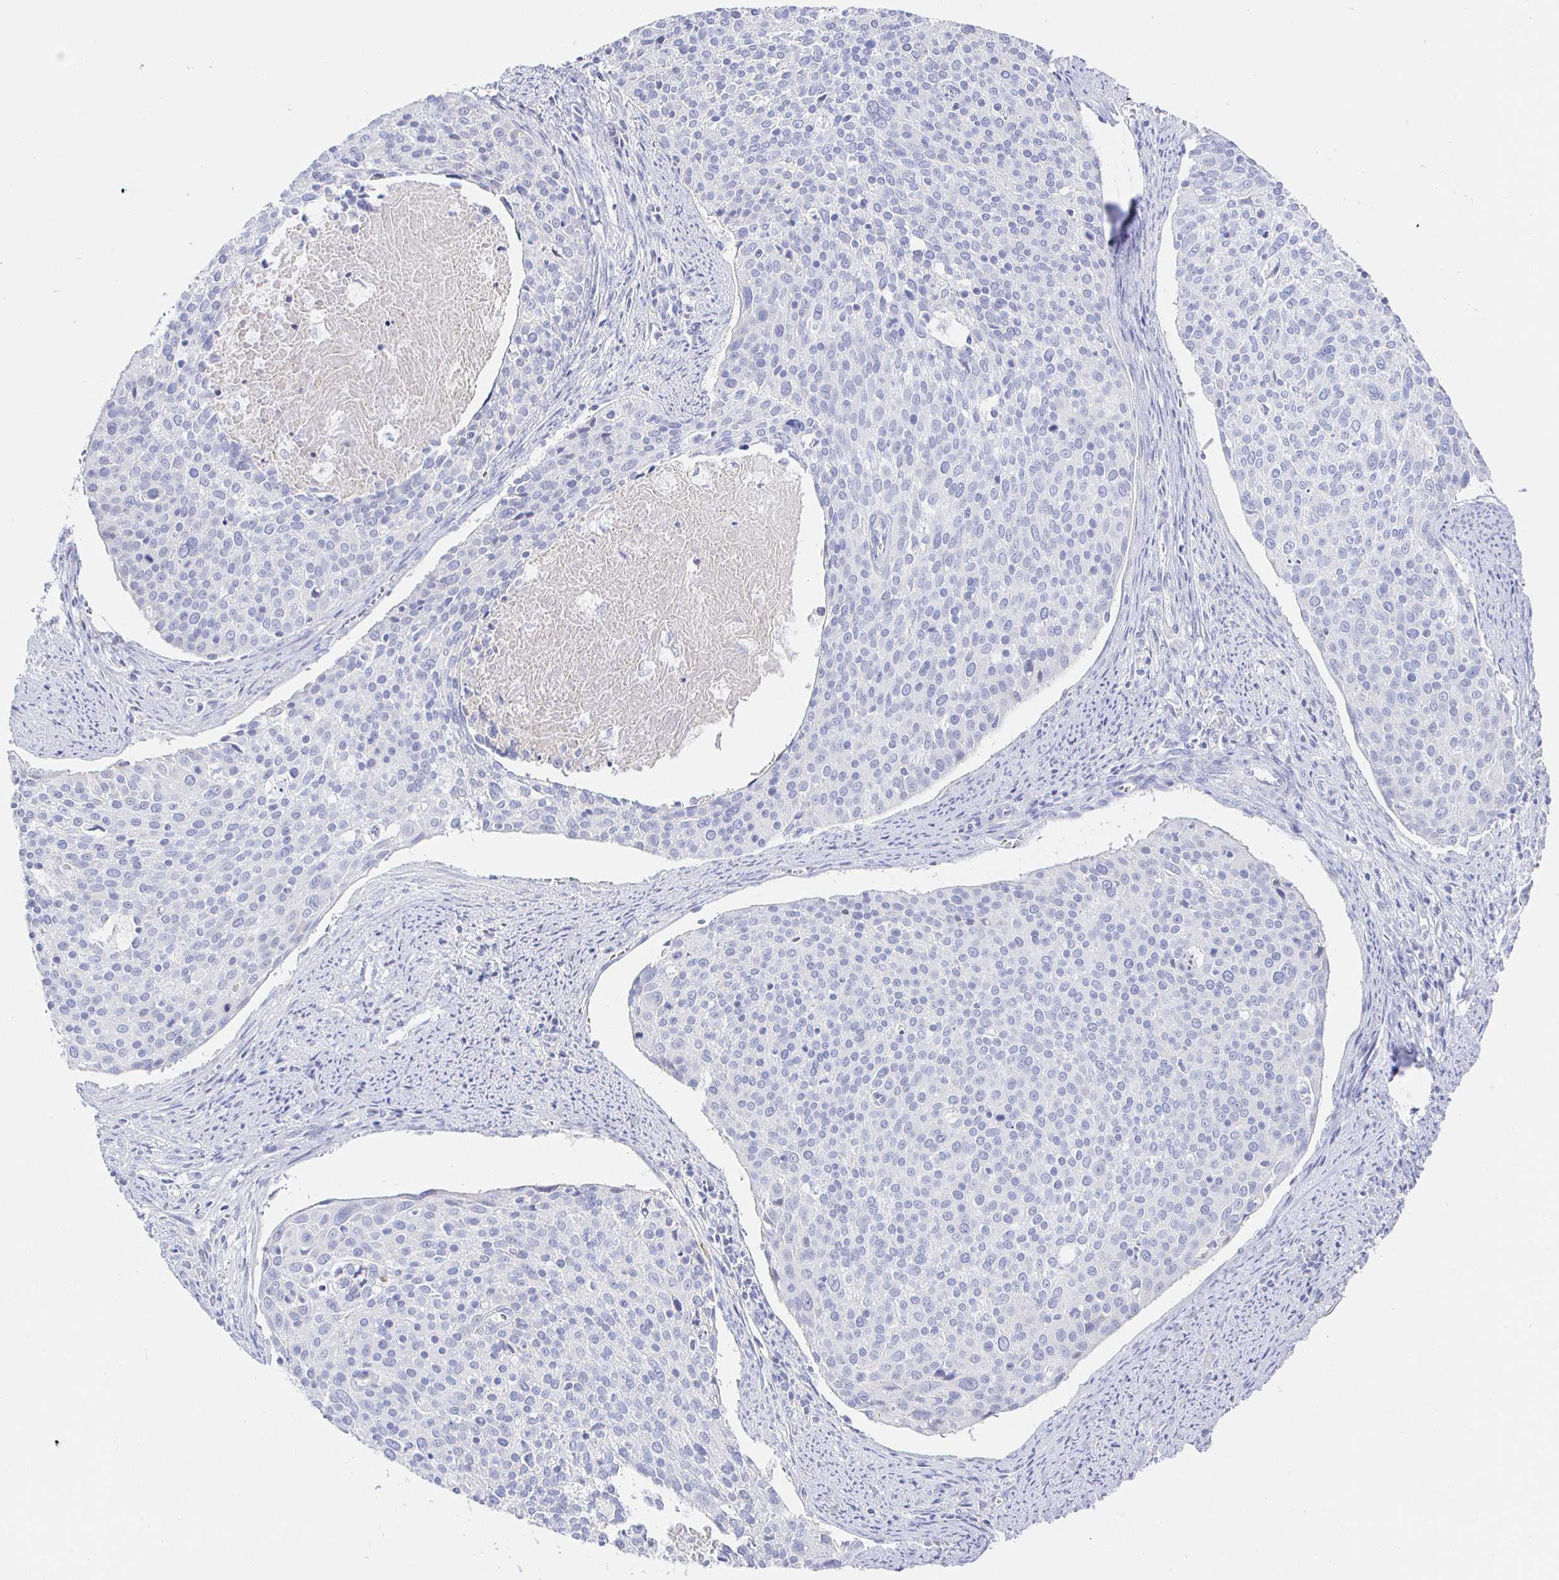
{"staining": {"intensity": "negative", "quantity": "none", "location": "none"}, "tissue": "cervical cancer", "cell_type": "Tumor cells", "image_type": "cancer", "snomed": [{"axis": "morphology", "description": "Squamous cell carcinoma, NOS"}, {"axis": "topography", "description": "Cervix"}], "caption": "Immunohistochemistry (IHC) of cervical cancer (squamous cell carcinoma) reveals no staining in tumor cells.", "gene": "CR2", "patient": {"sex": "female", "age": 39}}